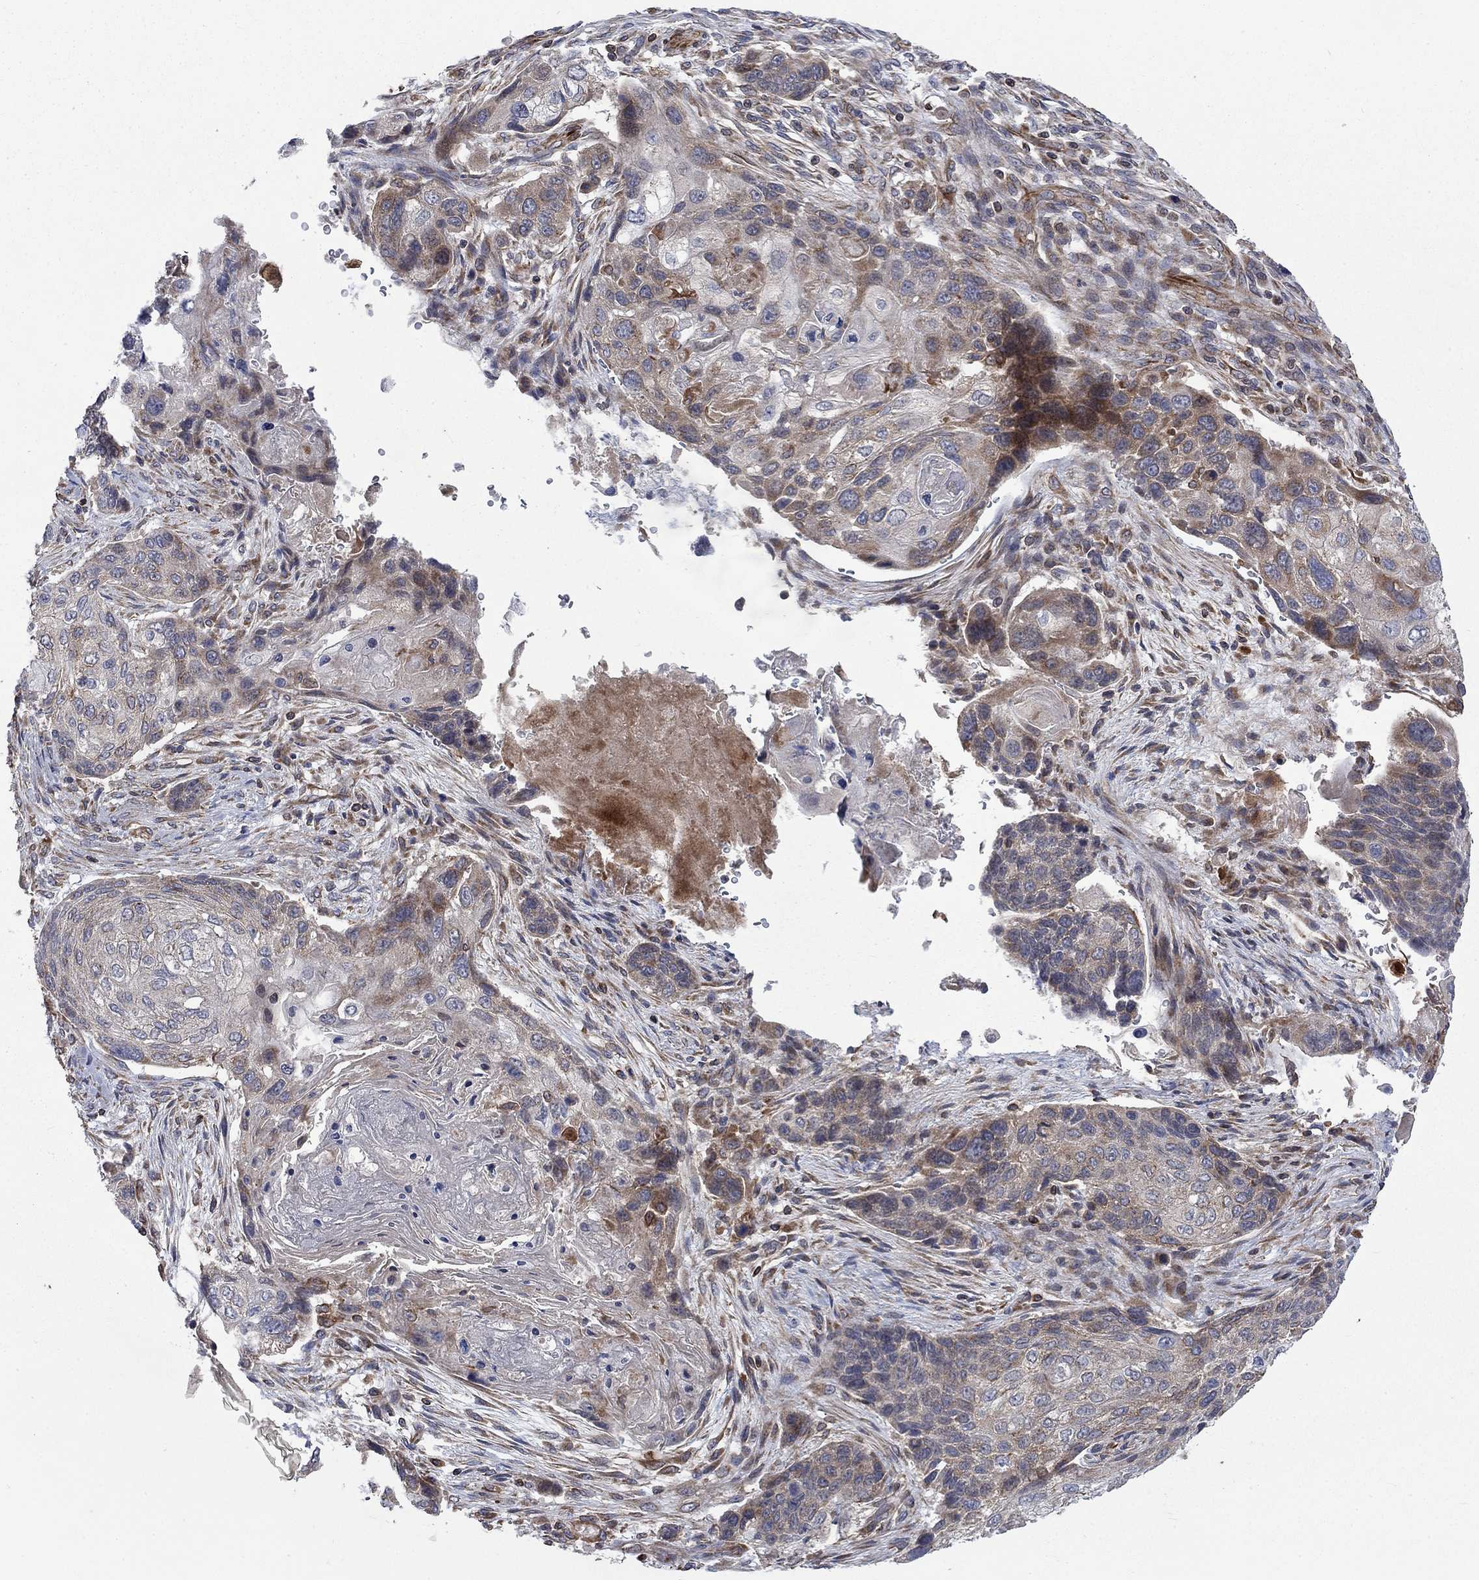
{"staining": {"intensity": "moderate", "quantity": "<25%", "location": "cytoplasmic/membranous"}, "tissue": "lung cancer", "cell_type": "Tumor cells", "image_type": "cancer", "snomed": [{"axis": "morphology", "description": "Normal tissue, NOS"}, {"axis": "morphology", "description": "Squamous cell carcinoma, NOS"}, {"axis": "topography", "description": "Bronchus"}, {"axis": "topography", "description": "Lung"}], "caption": "This is a micrograph of immunohistochemistry (IHC) staining of lung squamous cell carcinoma, which shows moderate staining in the cytoplasmic/membranous of tumor cells.", "gene": "NDUFC1", "patient": {"sex": "male", "age": 69}}